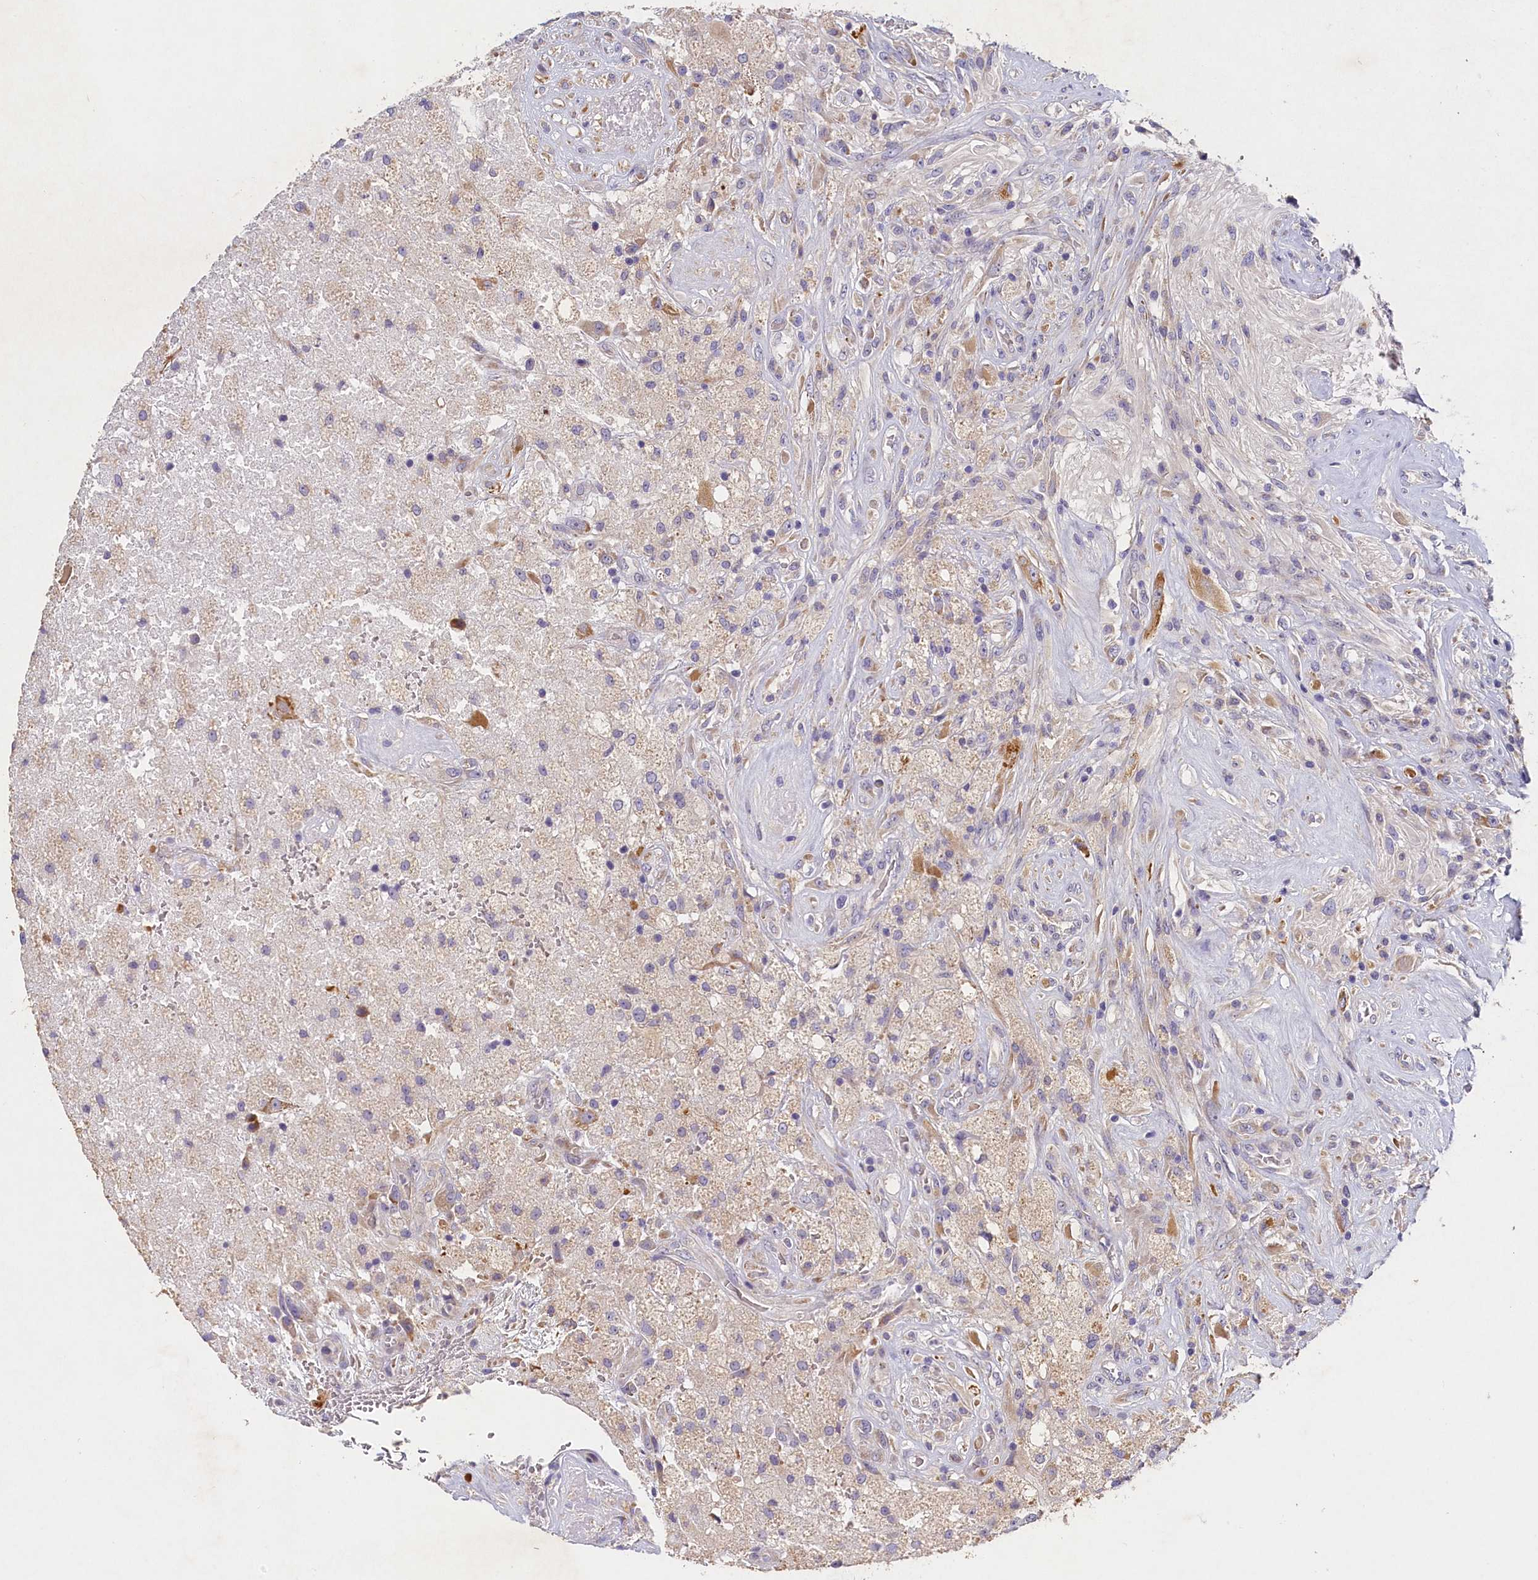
{"staining": {"intensity": "negative", "quantity": "none", "location": "none"}, "tissue": "glioma", "cell_type": "Tumor cells", "image_type": "cancer", "snomed": [{"axis": "morphology", "description": "Glioma, malignant, High grade"}, {"axis": "topography", "description": "Brain"}], "caption": "Immunohistochemistry of human glioma displays no expression in tumor cells.", "gene": "ST7L", "patient": {"sex": "male", "age": 56}}